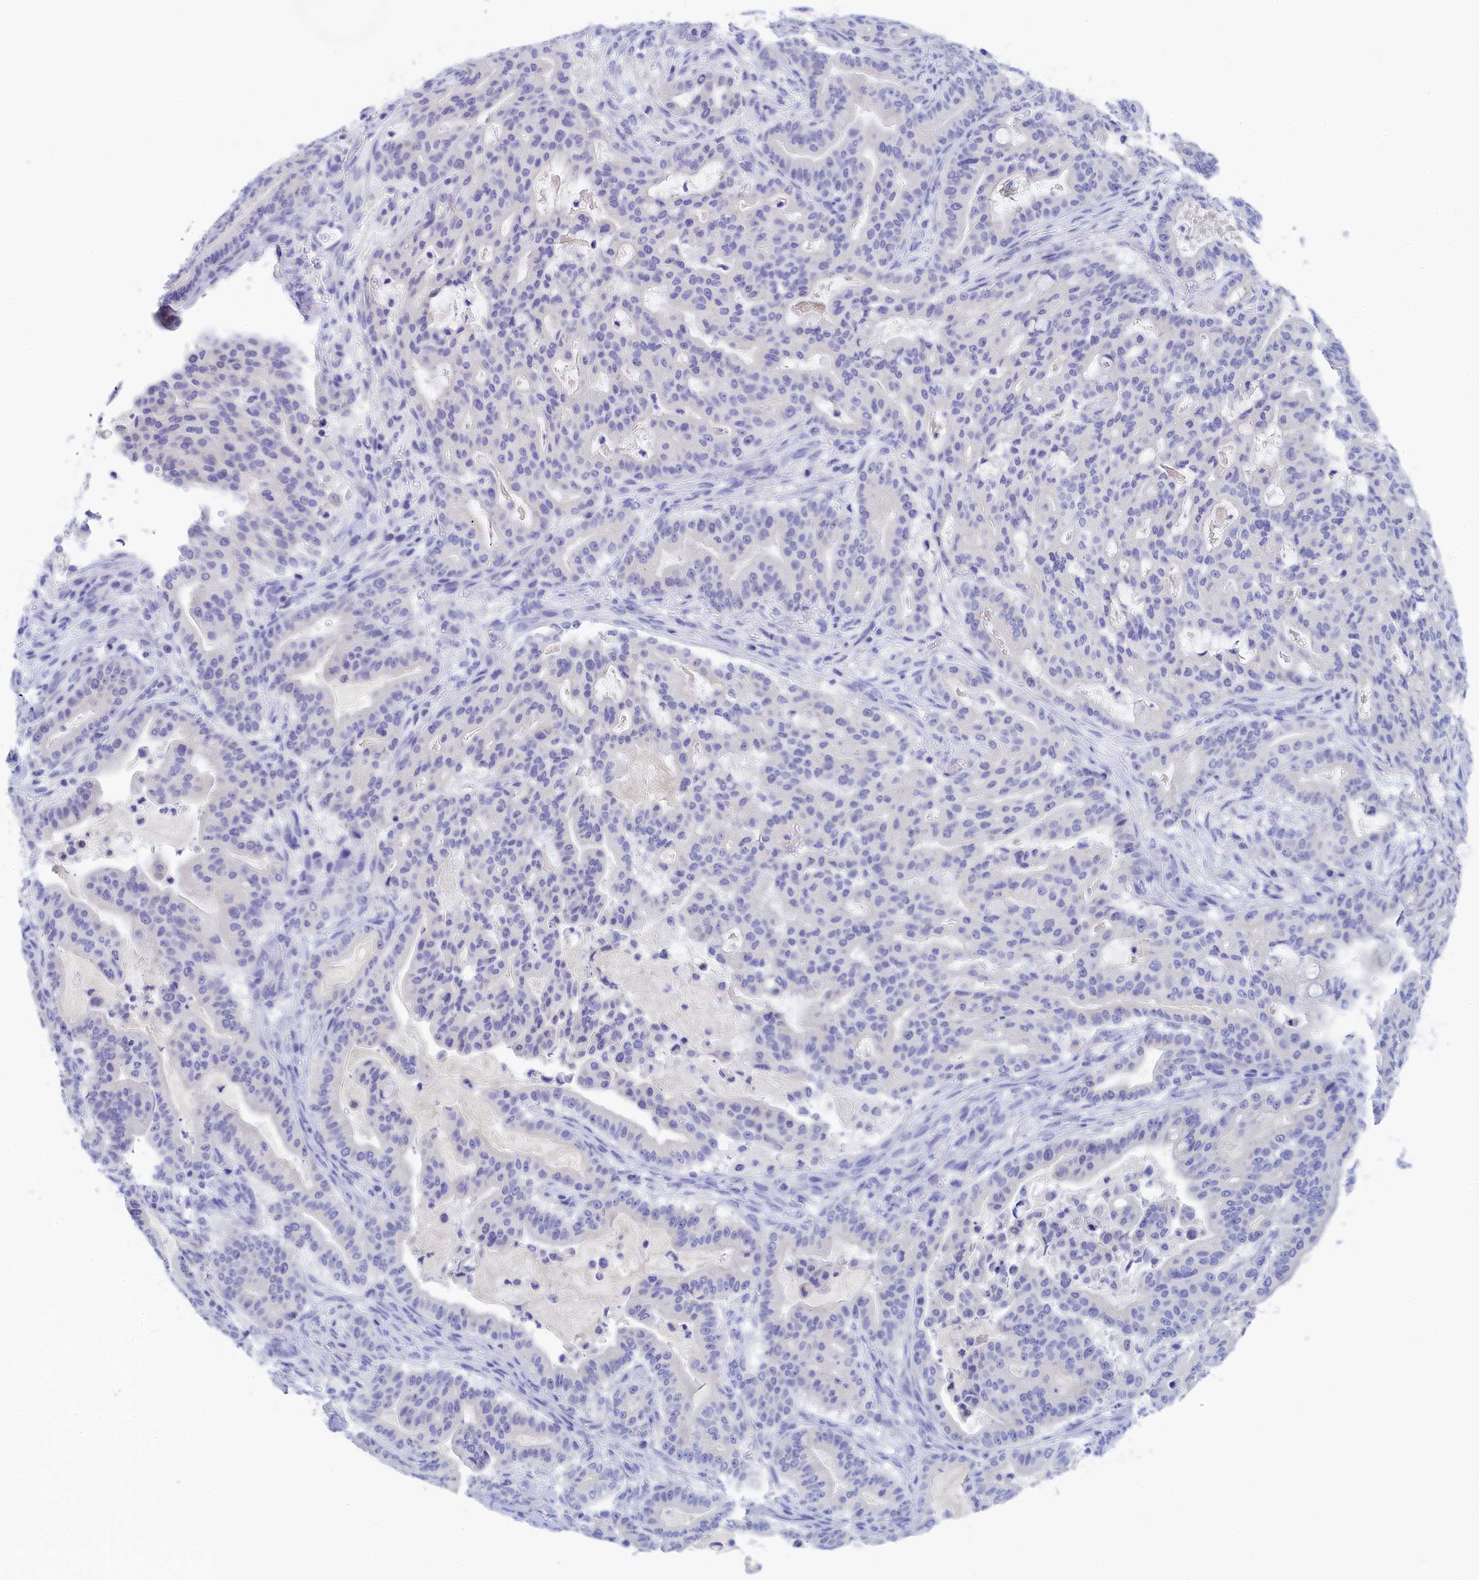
{"staining": {"intensity": "negative", "quantity": "none", "location": "none"}, "tissue": "pancreatic cancer", "cell_type": "Tumor cells", "image_type": "cancer", "snomed": [{"axis": "morphology", "description": "Adenocarcinoma, NOS"}, {"axis": "topography", "description": "Pancreas"}], "caption": "This histopathology image is of adenocarcinoma (pancreatic) stained with immunohistochemistry (IHC) to label a protein in brown with the nuclei are counter-stained blue. There is no staining in tumor cells. (DAB (3,3'-diaminobenzidine) immunohistochemistry (IHC), high magnification).", "gene": "TRIM10", "patient": {"sex": "male", "age": 63}}